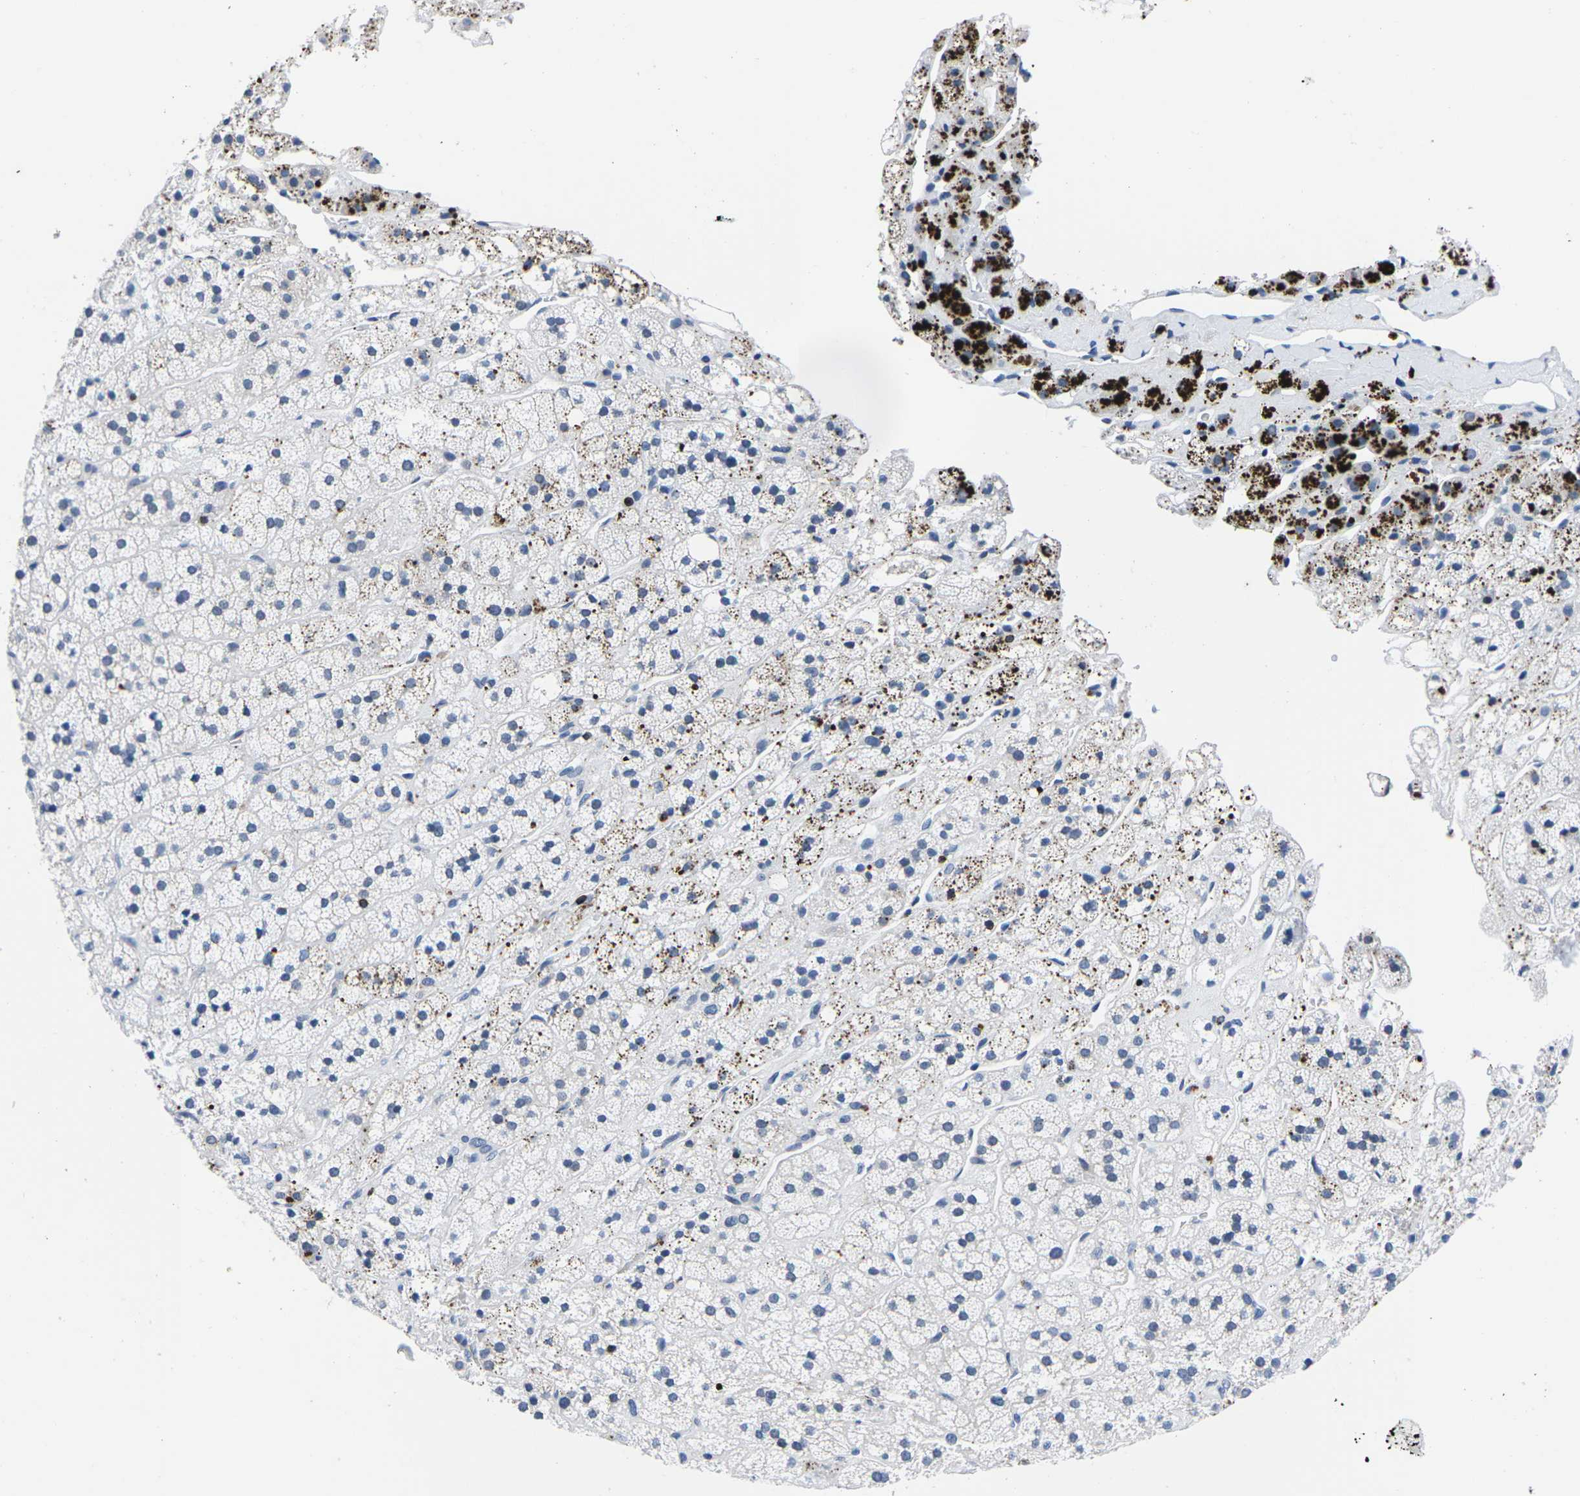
{"staining": {"intensity": "moderate", "quantity": "<25%", "location": "cytoplasmic/membranous"}, "tissue": "adrenal gland", "cell_type": "Glandular cells", "image_type": "normal", "snomed": [{"axis": "morphology", "description": "Normal tissue, NOS"}, {"axis": "topography", "description": "Adrenal gland"}], "caption": "Moderate cytoplasmic/membranous expression is identified in about <25% of glandular cells in benign adrenal gland.", "gene": "CTSW", "patient": {"sex": "male", "age": 56}}